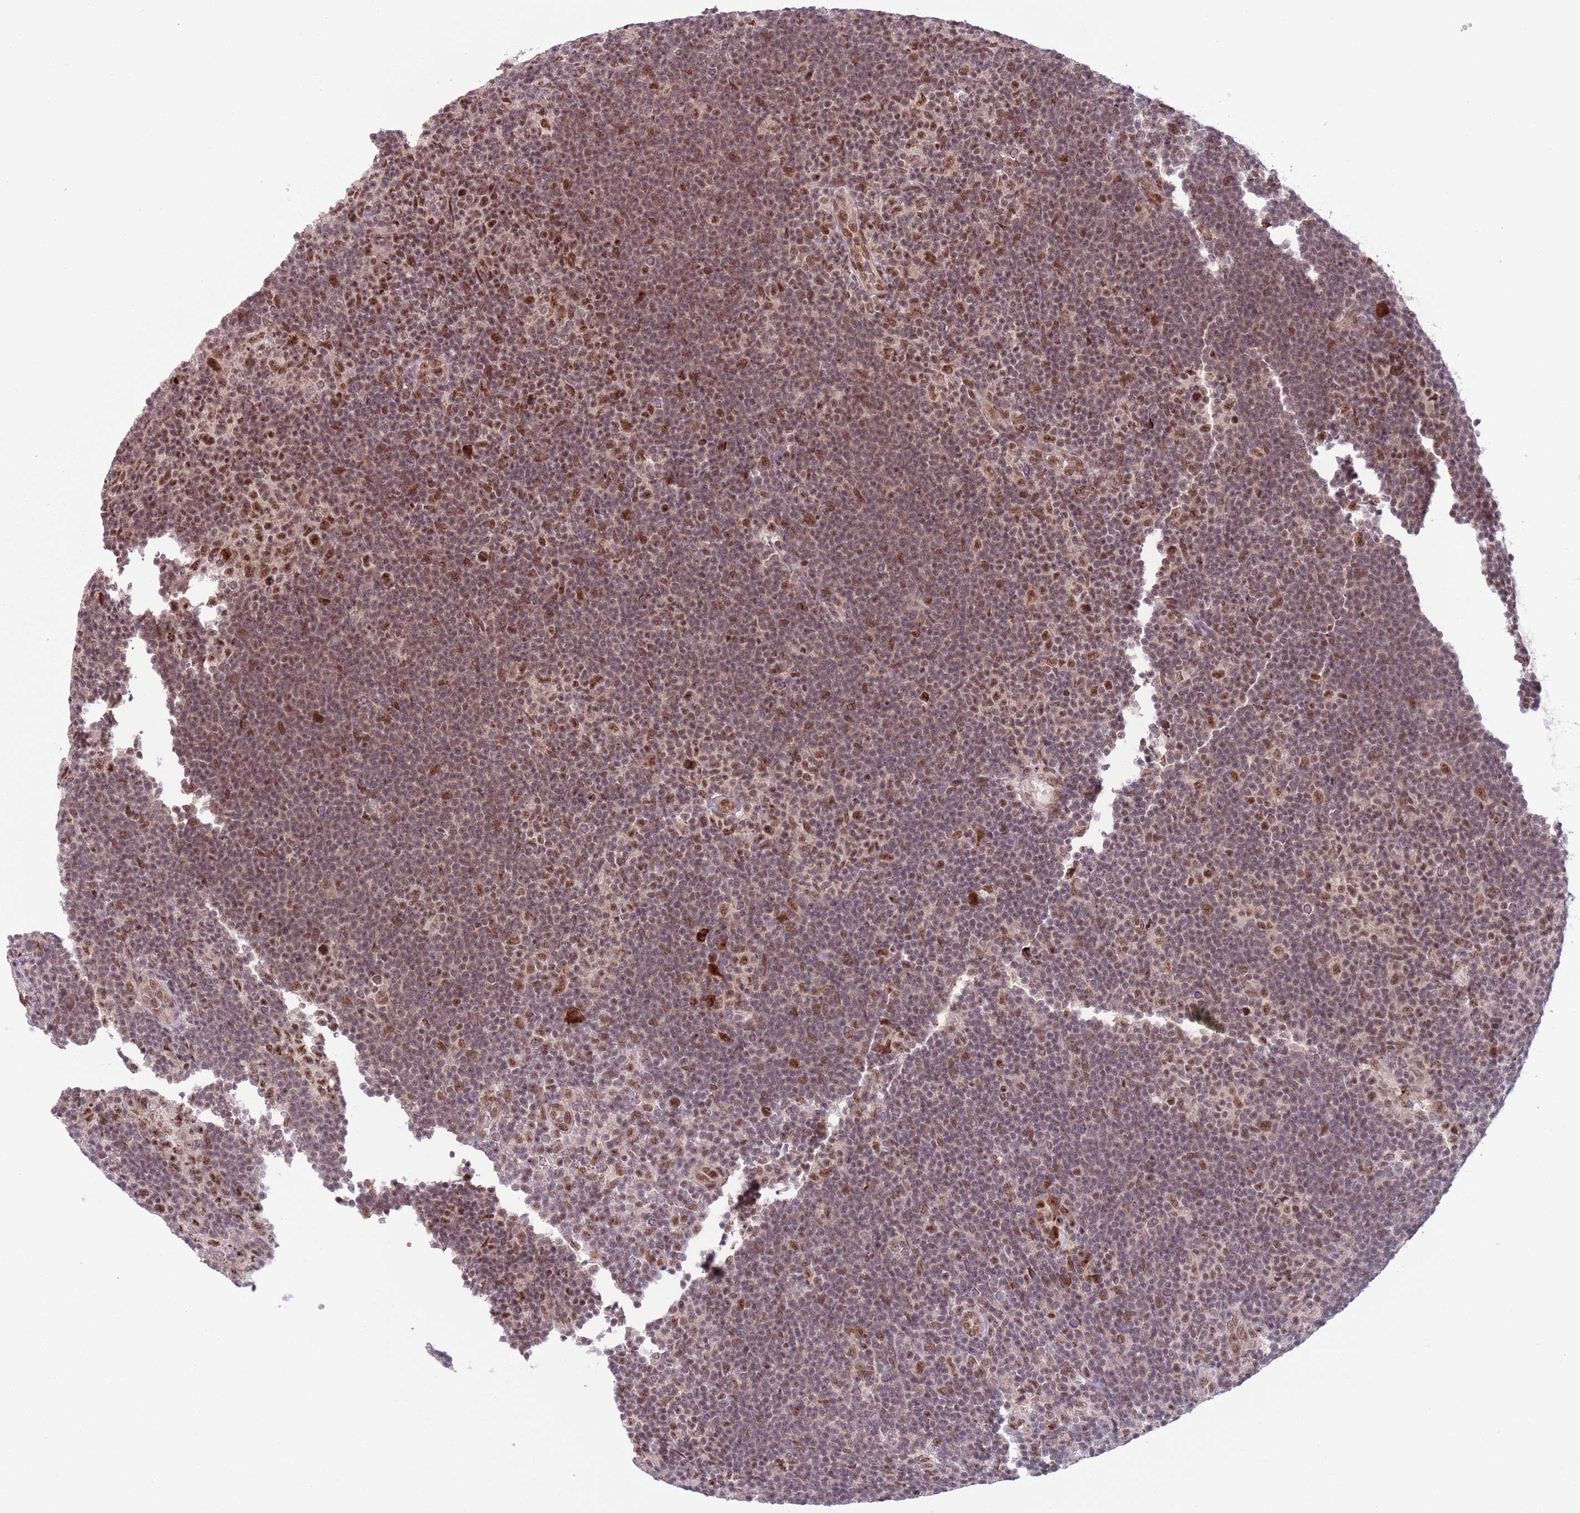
{"staining": {"intensity": "moderate", "quantity": ">75%", "location": "nuclear"}, "tissue": "lymphoma", "cell_type": "Tumor cells", "image_type": "cancer", "snomed": [{"axis": "morphology", "description": "Hodgkin's disease, NOS"}, {"axis": "topography", "description": "Lymph node"}], "caption": "DAB (3,3'-diaminobenzidine) immunohistochemical staining of human lymphoma displays moderate nuclear protein positivity in about >75% of tumor cells. Ihc stains the protein in brown and the nuclei are stained blue.", "gene": "SIPA1L3", "patient": {"sex": "female", "age": 57}}